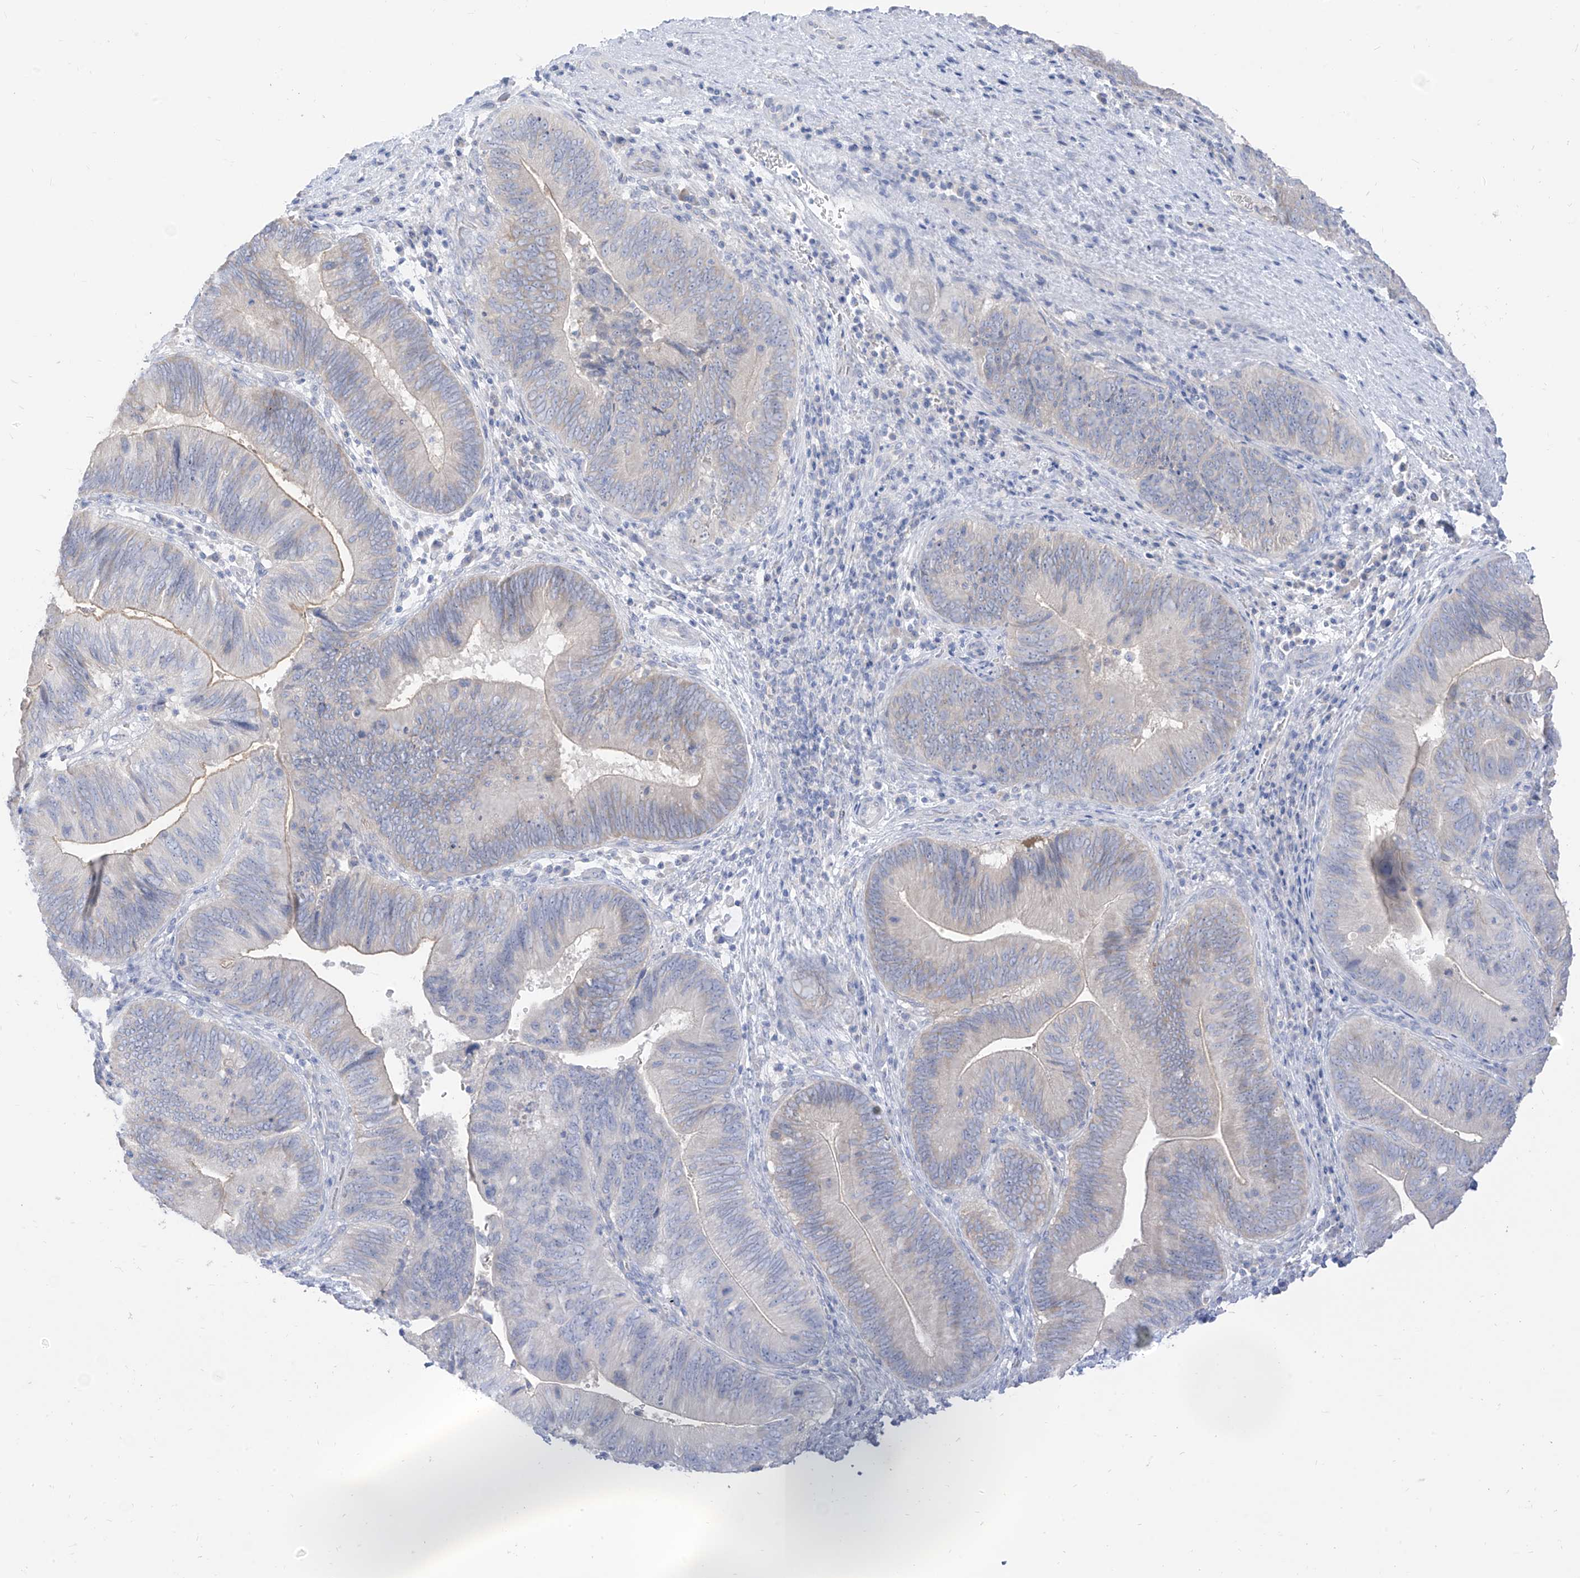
{"staining": {"intensity": "negative", "quantity": "none", "location": "none"}, "tissue": "pancreatic cancer", "cell_type": "Tumor cells", "image_type": "cancer", "snomed": [{"axis": "morphology", "description": "Adenocarcinoma, NOS"}, {"axis": "topography", "description": "Pancreas"}], "caption": "Immunohistochemistry histopathology image of human pancreatic cancer stained for a protein (brown), which reveals no expression in tumor cells. (DAB immunohistochemistry with hematoxylin counter stain).", "gene": "ARHGEF40", "patient": {"sex": "male", "age": 63}}